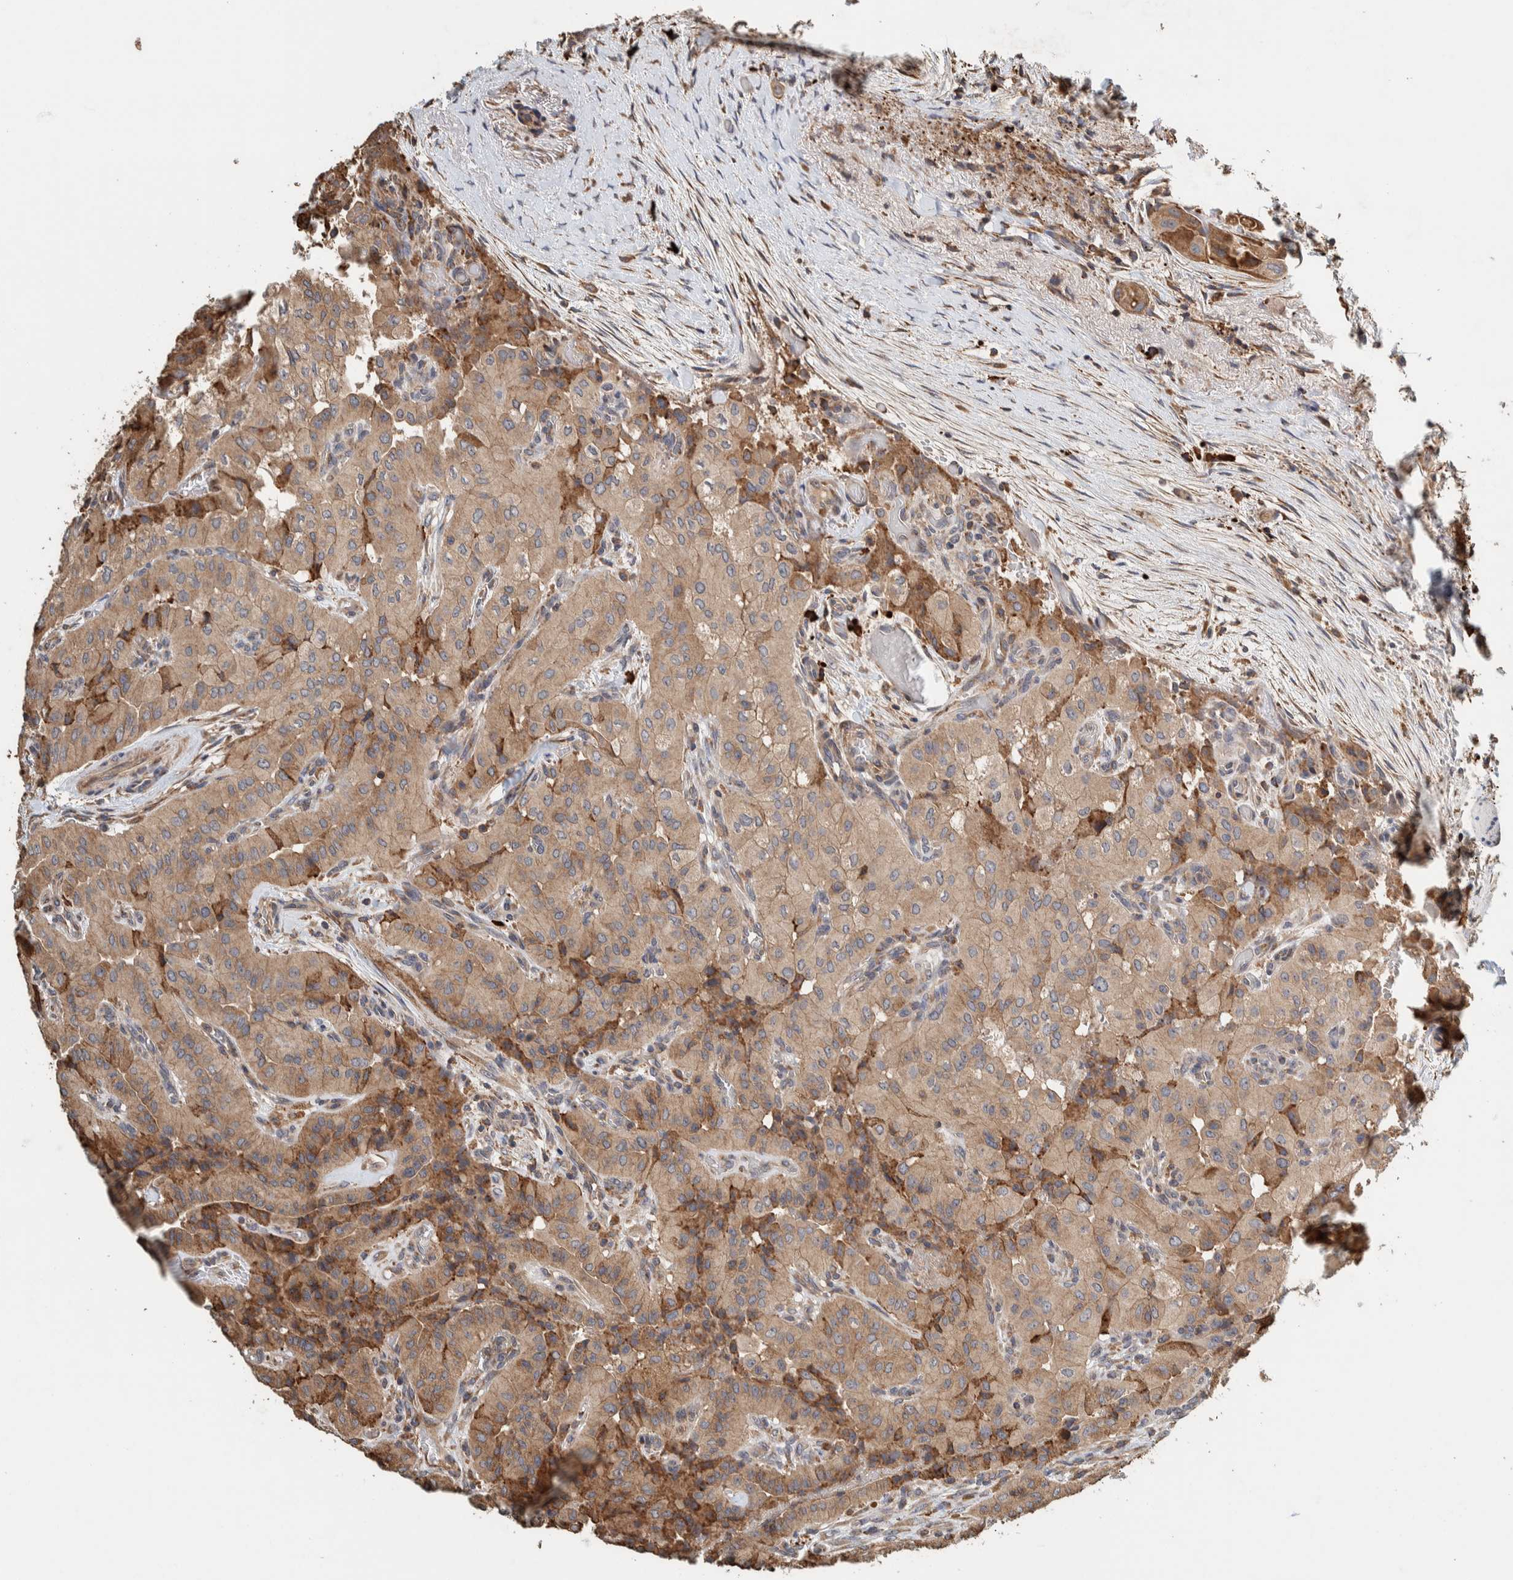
{"staining": {"intensity": "moderate", "quantity": ">75%", "location": "cytoplasmic/membranous"}, "tissue": "thyroid cancer", "cell_type": "Tumor cells", "image_type": "cancer", "snomed": [{"axis": "morphology", "description": "Papillary adenocarcinoma, NOS"}, {"axis": "topography", "description": "Thyroid gland"}], "caption": "There is medium levels of moderate cytoplasmic/membranous positivity in tumor cells of thyroid cancer (papillary adenocarcinoma), as demonstrated by immunohistochemical staining (brown color).", "gene": "PLA2G3", "patient": {"sex": "female", "age": 59}}